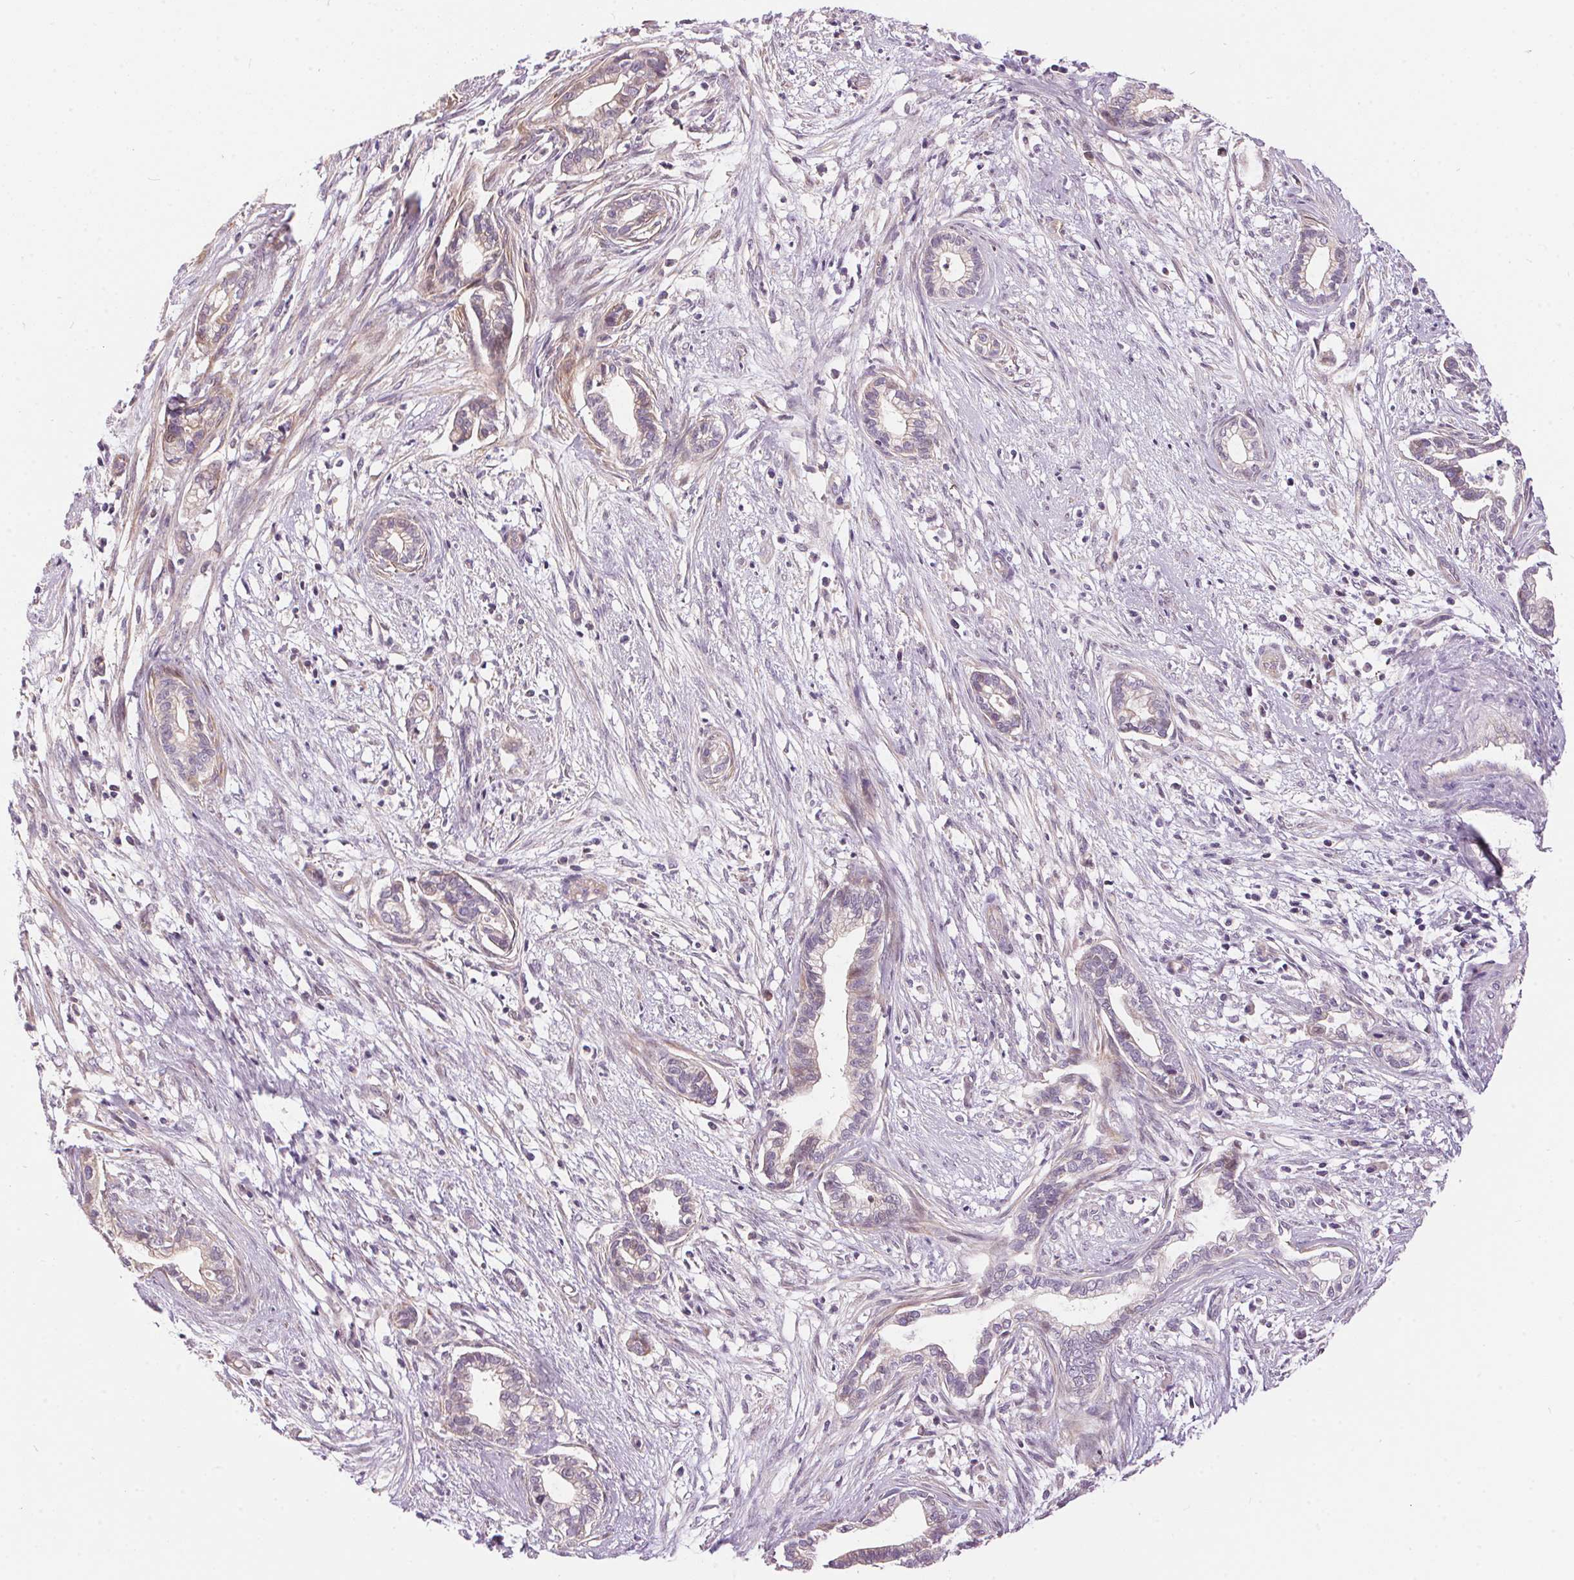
{"staining": {"intensity": "weak", "quantity": "<25%", "location": "cytoplasmic/membranous"}, "tissue": "cervical cancer", "cell_type": "Tumor cells", "image_type": "cancer", "snomed": [{"axis": "morphology", "description": "Adenocarcinoma, NOS"}, {"axis": "topography", "description": "Cervix"}], "caption": "Photomicrograph shows no protein staining in tumor cells of cervical adenocarcinoma tissue.", "gene": "UNC13B", "patient": {"sex": "female", "age": 62}}